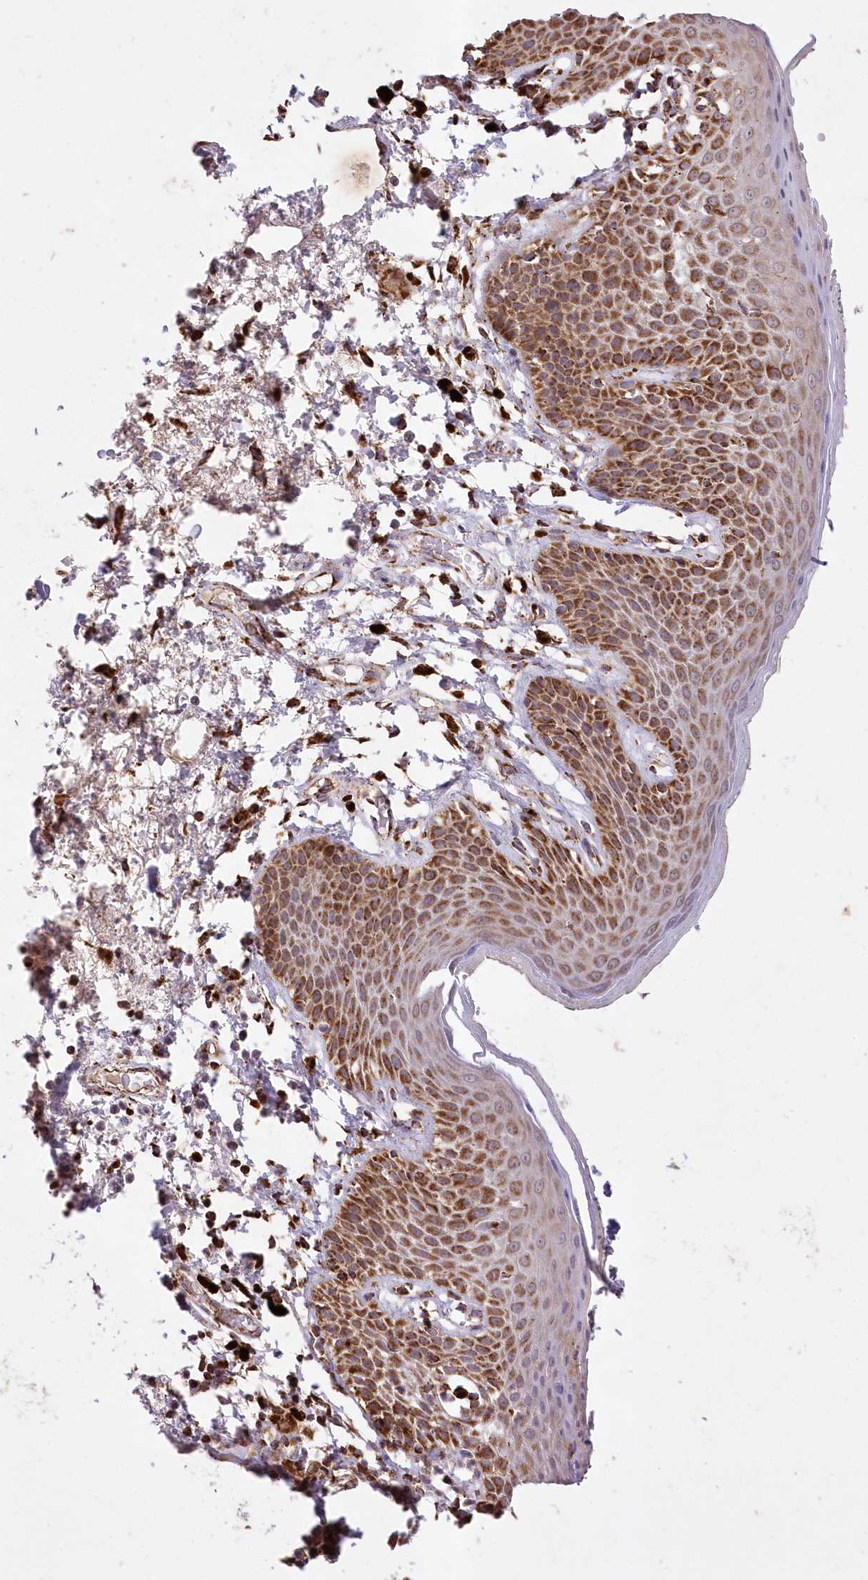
{"staining": {"intensity": "strong", "quantity": ">75%", "location": "cytoplasmic/membranous"}, "tissue": "skin", "cell_type": "Epidermal cells", "image_type": "normal", "snomed": [{"axis": "morphology", "description": "Normal tissue, NOS"}, {"axis": "topography", "description": "Anal"}], "caption": "A photomicrograph showing strong cytoplasmic/membranous expression in approximately >75% of epidermal cells in unremarkable skin, as visualized by brown immunohistochemical staining.", "gene": "ASNSD1", "patient": {"sex": "male", "age": 74}}